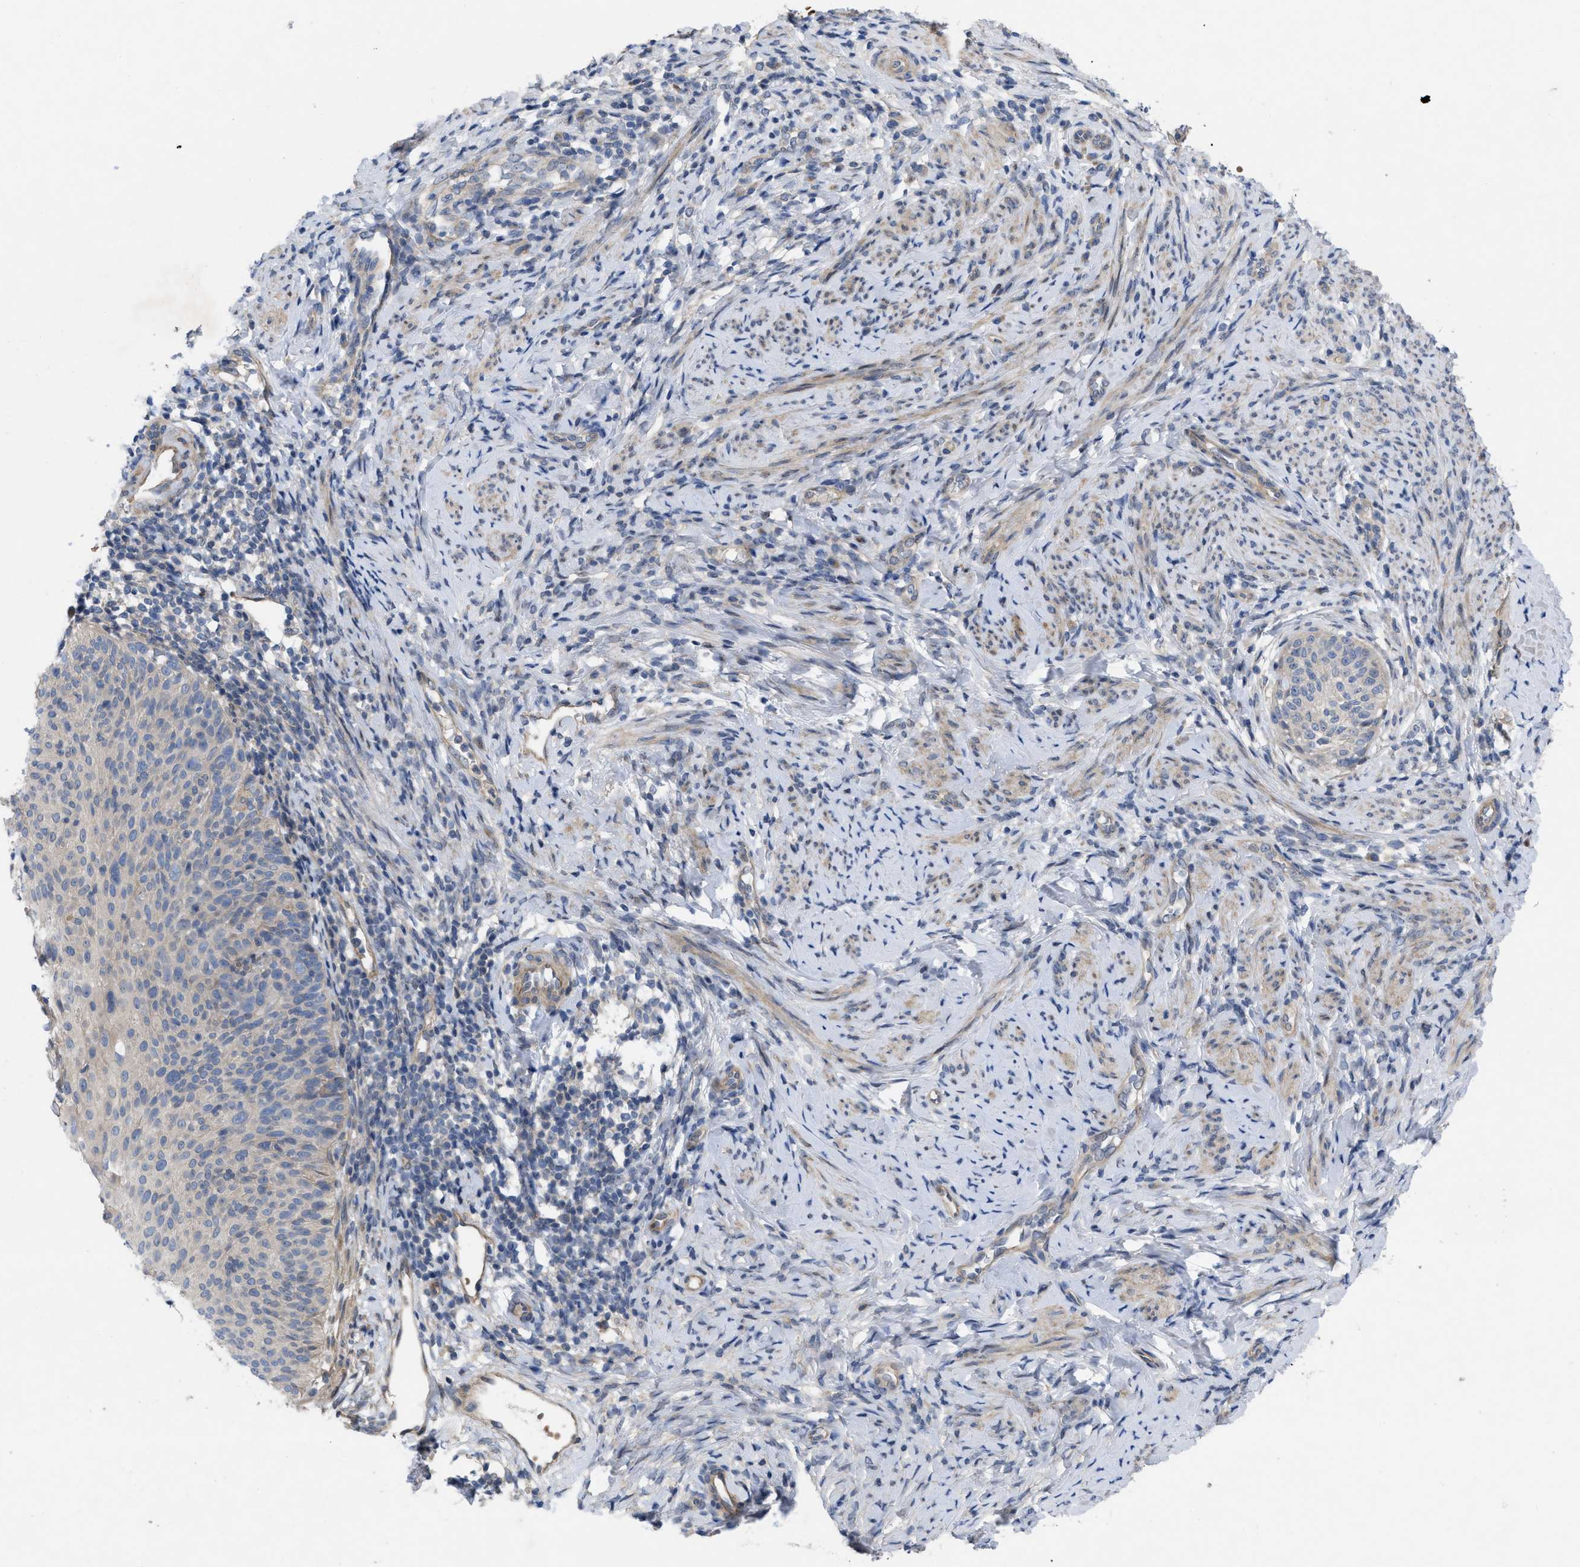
{"staining": {"intensity": "negative", "quantity": "none", "location": "none"}, "tissue": "cervical cancer", "cell_type": "Tumor cells", "image_type": "cancer", "snomed": [{"axis": "morphology", "description": "Squamous cell carcinoma, NOS"}, {"axis": "topography", "description": "Cervix"}], "caption": "Photomicrograph shows no protein staining in tumor cells of cervical cancer tissue.", "gene": "NDEL1", "patient": {"sex": "female", "age": 70}}